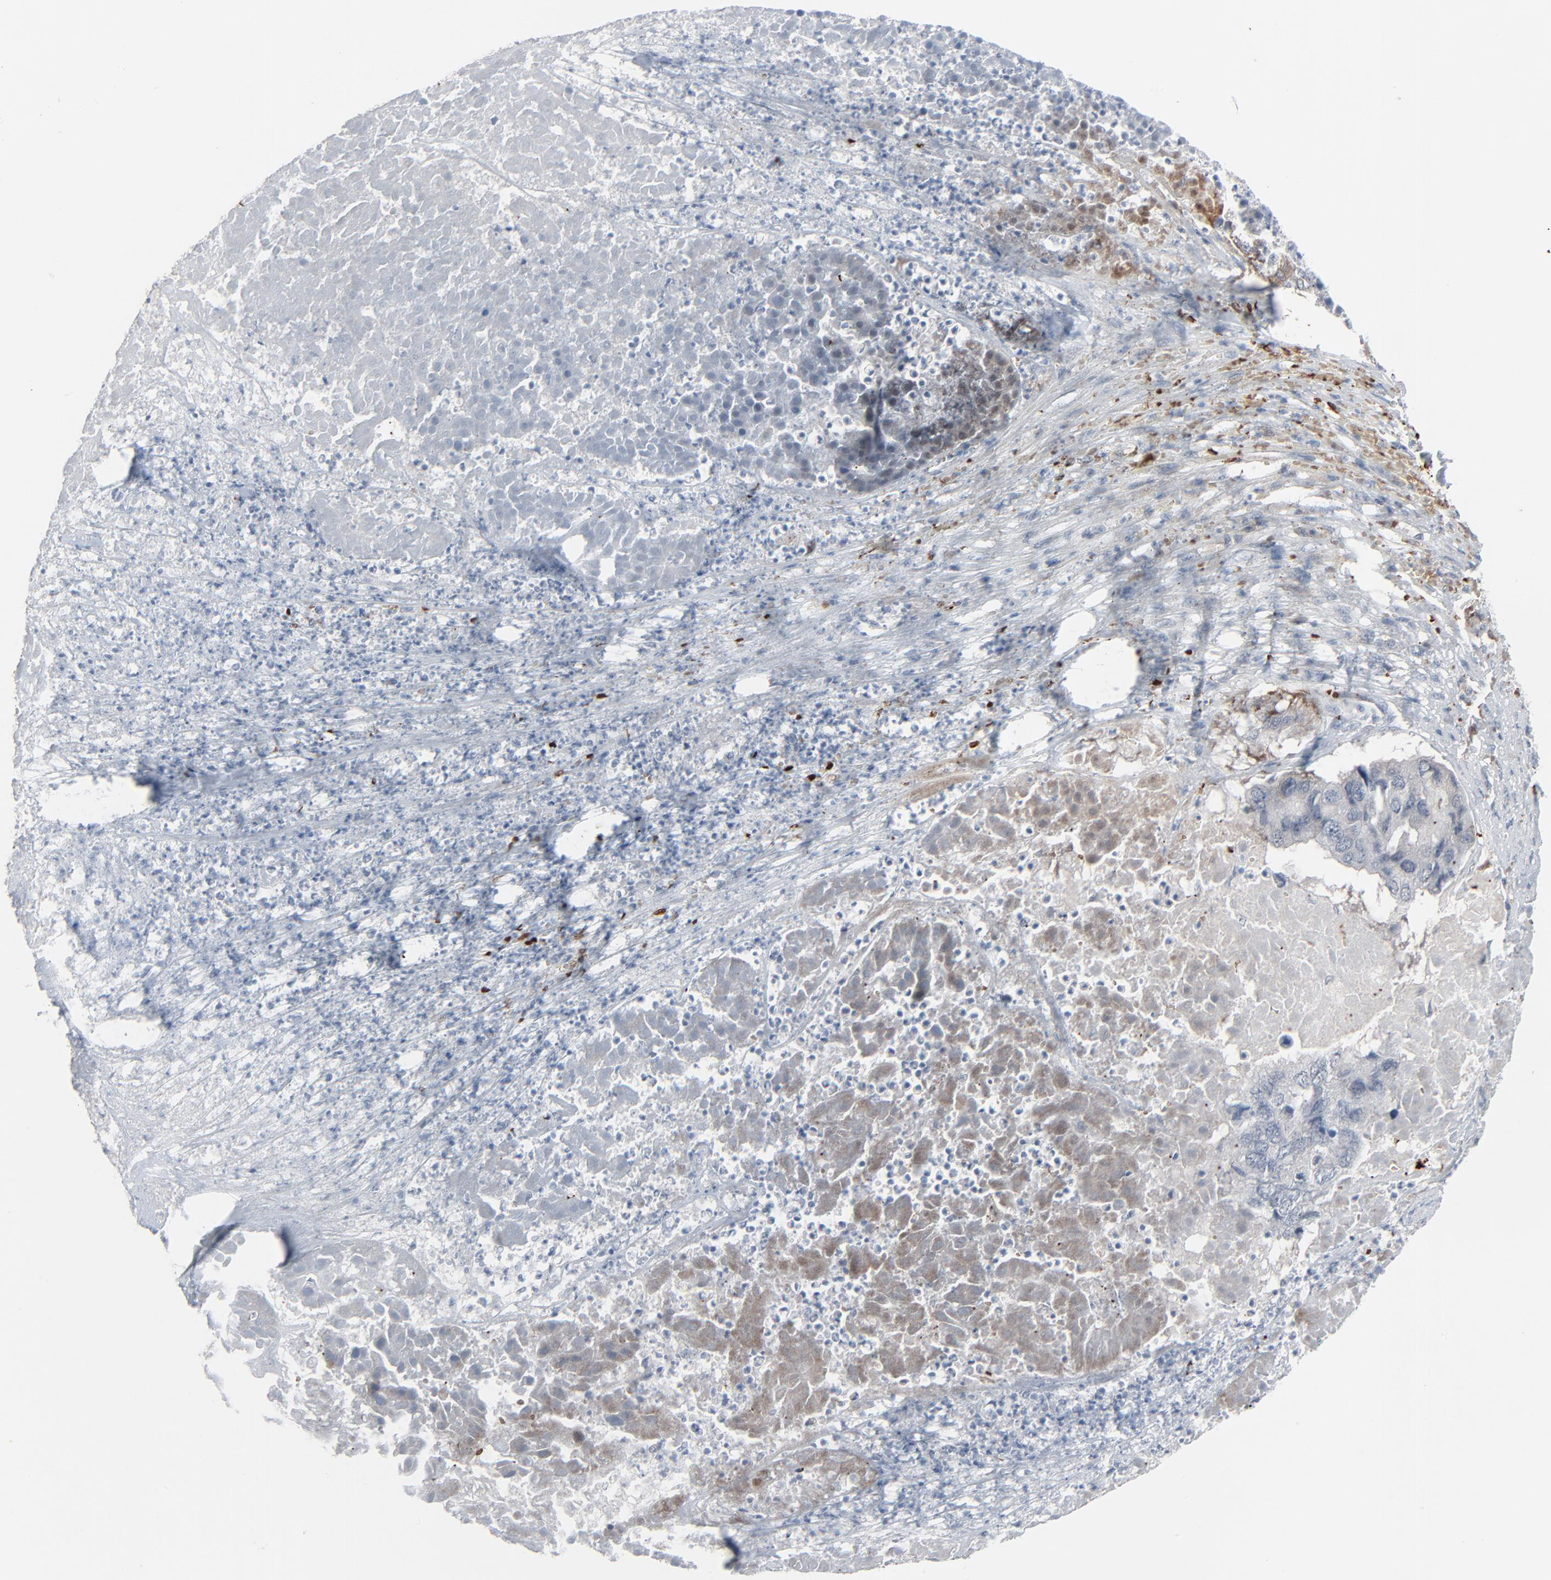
{"staining": {"intensity": "negative", "quantity": "none", "location": "none"}, "tissue": "pancreatic cancer", "cell_type": "Tumor cells", "image_type": "cancer", "snomed": [{"axis": "morphology", "description": "Adenocarcinoma, NOS"}, {"axis": "topography", "description": "Pancreas"}], "caption": "The IHC image has no significant positivity in tumor cells of pancreatic cancer tissue.", "gene": "SAGE1", "patient": {"sex": "male", "age": 50}}